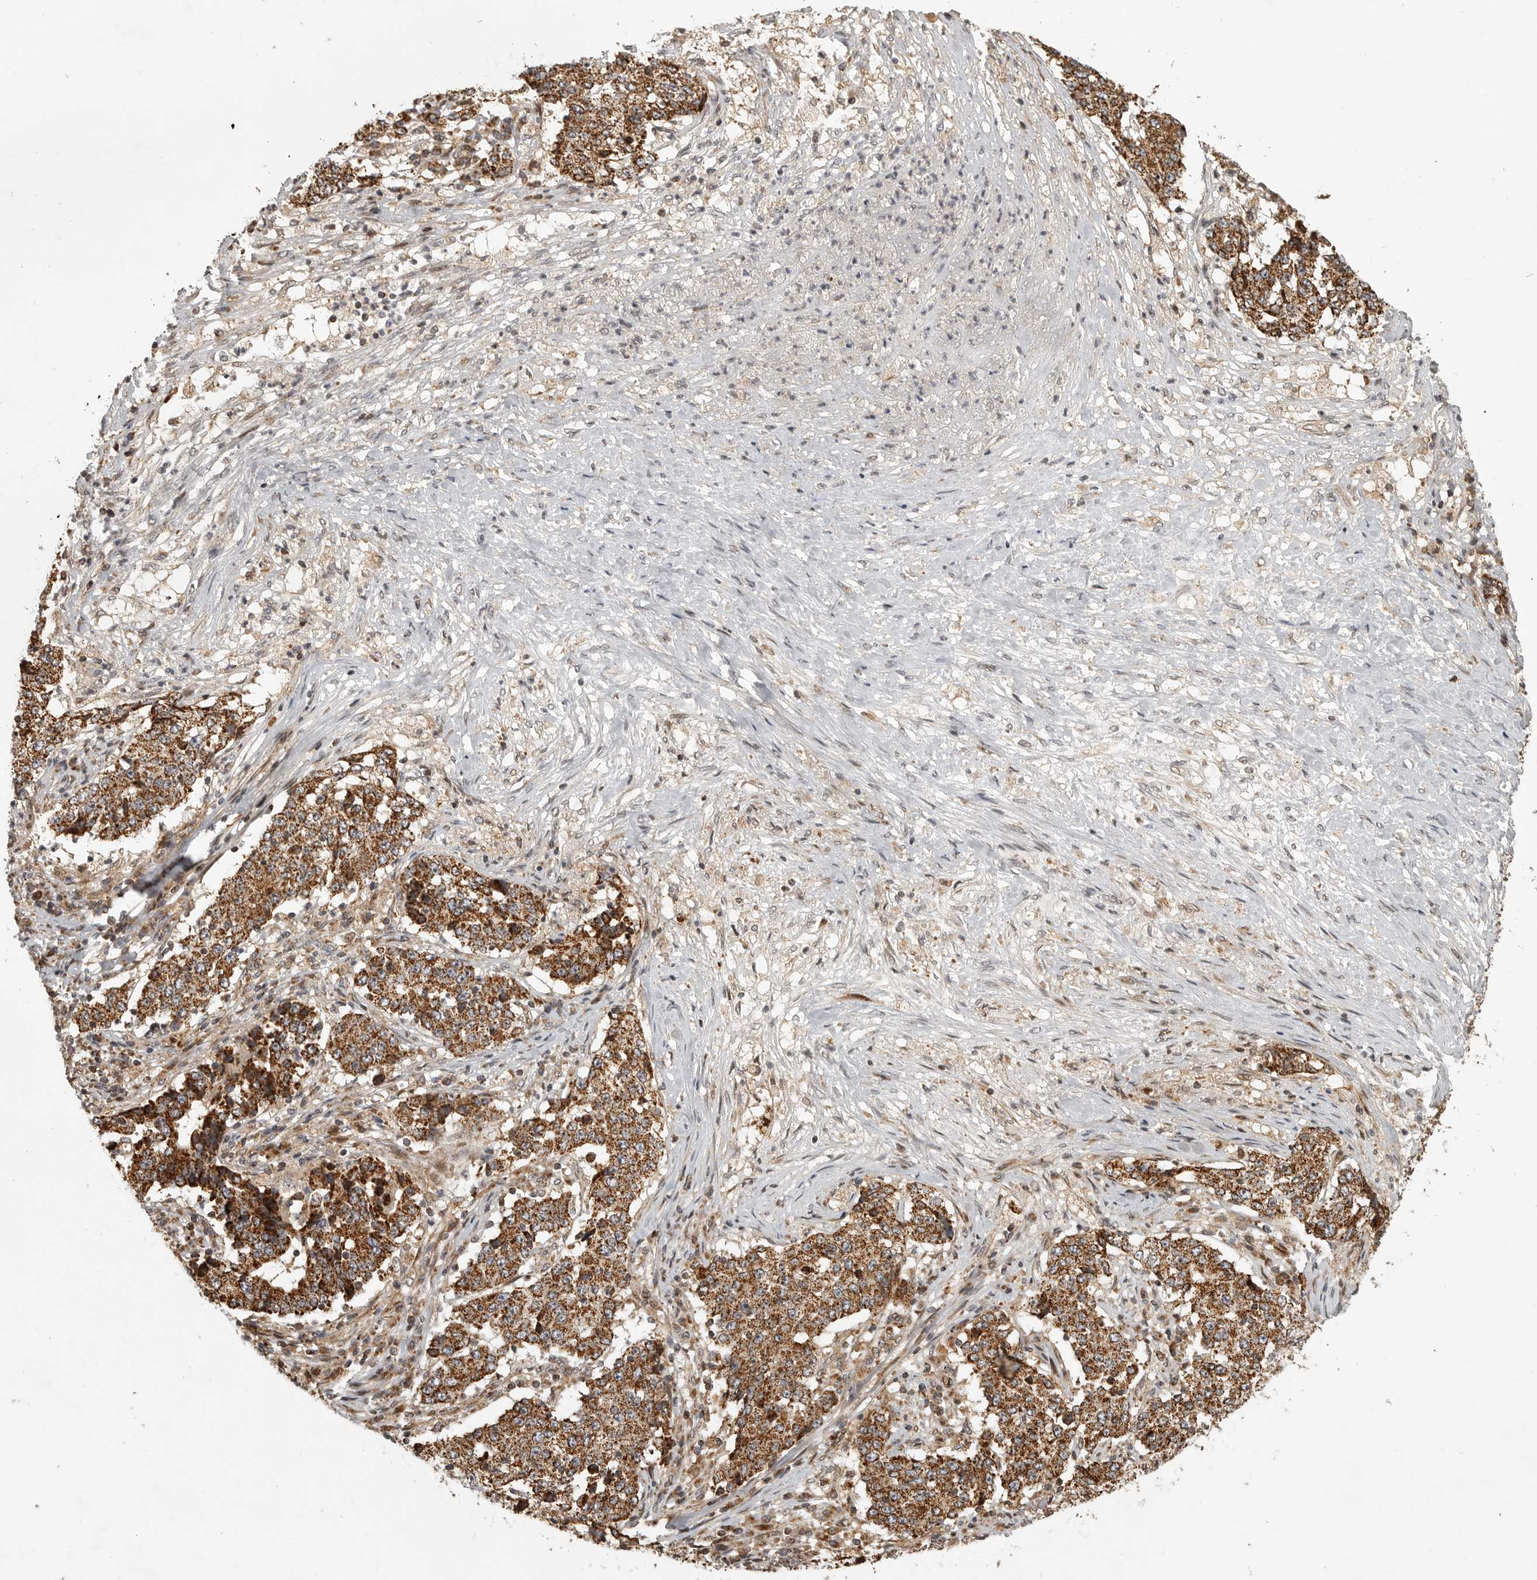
{"staining": {"intensity": "strong", "quantity": ">75%", "location": "cytoplasmic/membranous"}, "tissue": "stomach cancer", "cell_type": "Tumor cells", "image_type": "cancer", "snomed": [{"axis": "morphology", "description": "Adenocarcinoma, NOS"}, {"axis": "topography", "description": "Stomach"}], "caption": "Stomach cancer (adenocarcinoma) stained with a brown dye displays strong cytoplasmic/membranous positive expression in approximately >75% of tumor cells.", "gene": "NARS2", "patient": {"sex": "male", "age": 59}}